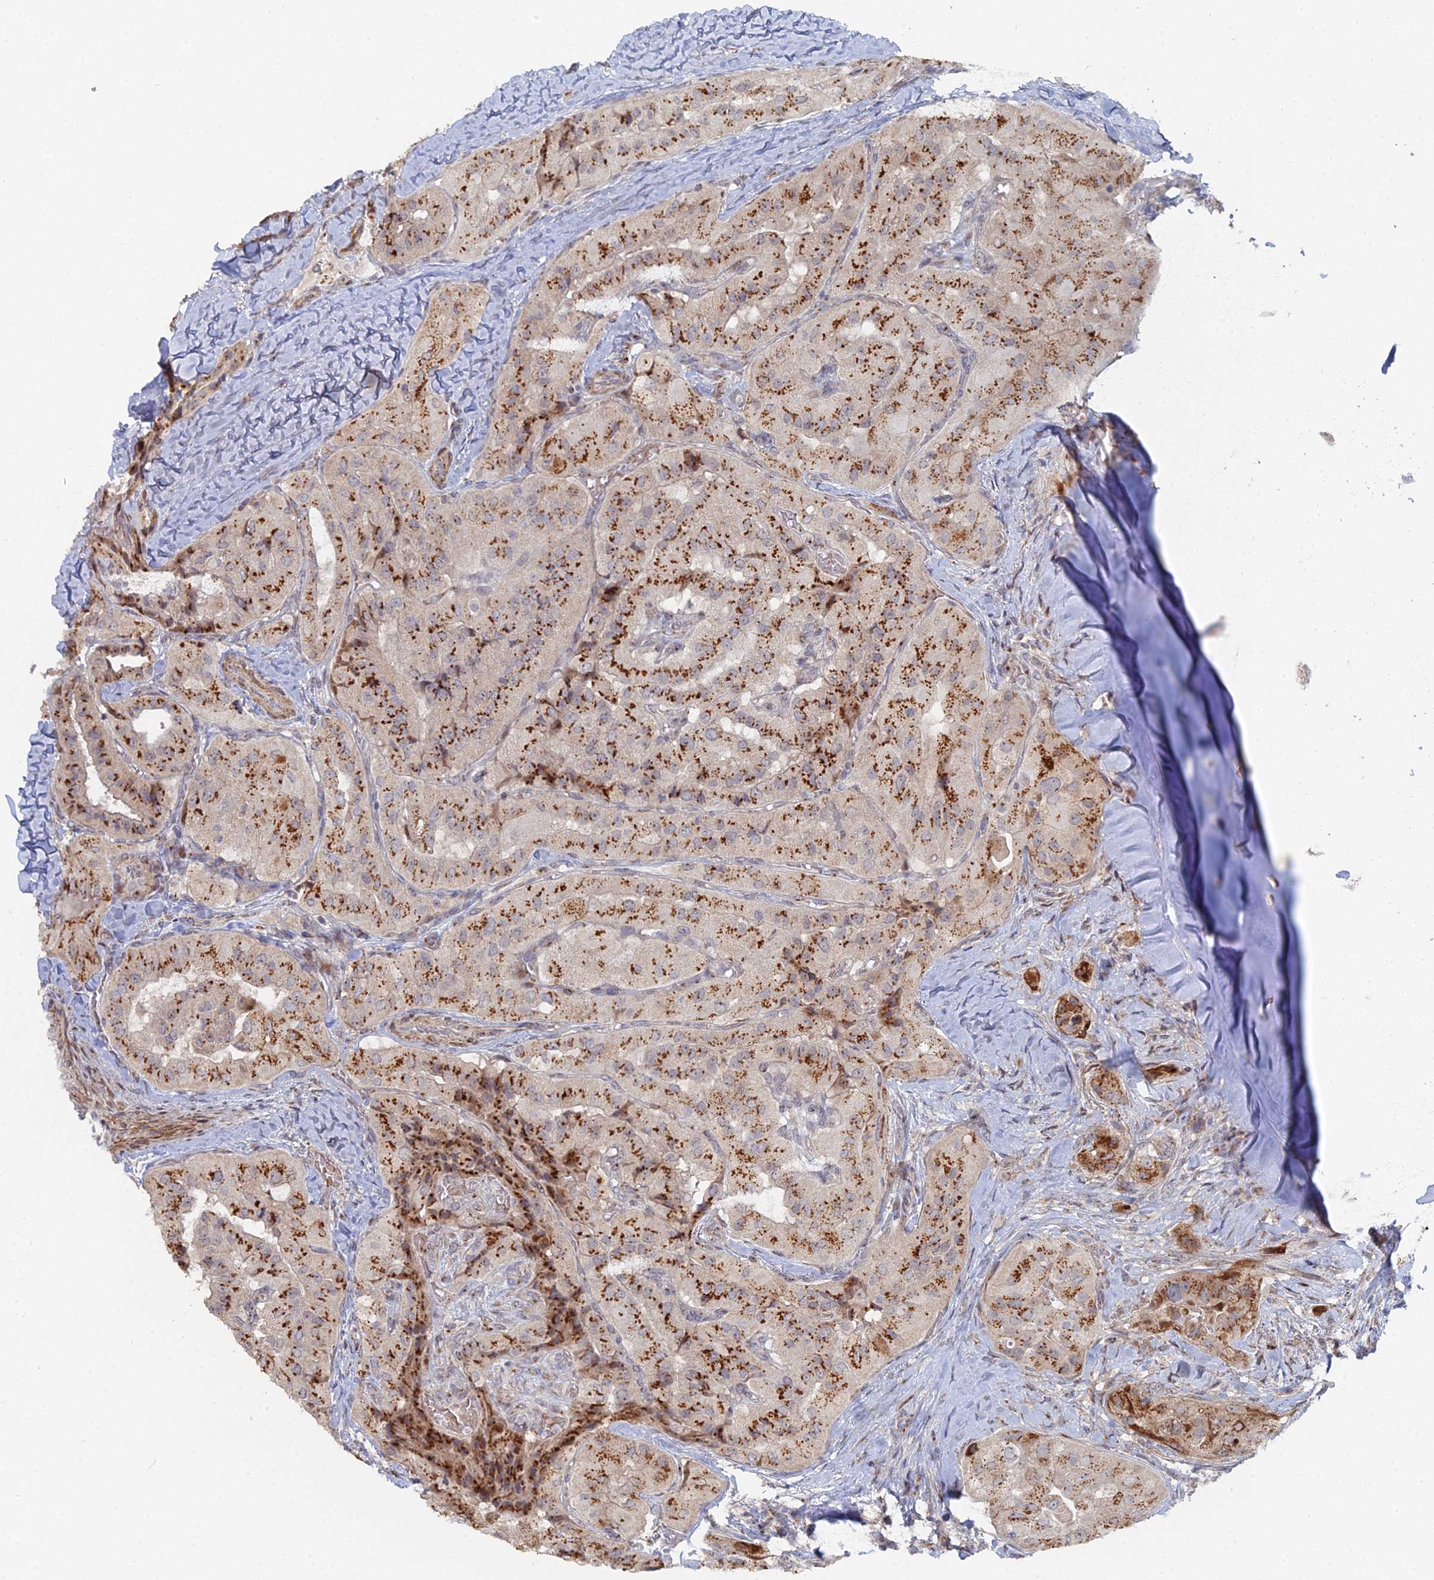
{"staining": {"intensity": "strong", "quantity": ">75%", "location": "cytoplasmic/membranous"}, "tissue": "thyroid cancer", "cell_type": "Tumor cells", "image_type": "cancer", "snomed": [{"axis": "morphology", "description": "Normal tissue, NOS"}, {"axis": "morphology", "description": "Papillary adenocarcinoma, NOS"}, {"axis": "topography", "description": "Thyroid gland"}], "caption": "A brown stain shows strong cytoplasmic/membranous staining of a protein in human thyroid papillary adenocarcinoma tumor cells.", "gene": "SGMS1", "patient": {"sex": "female", "age": 59}}